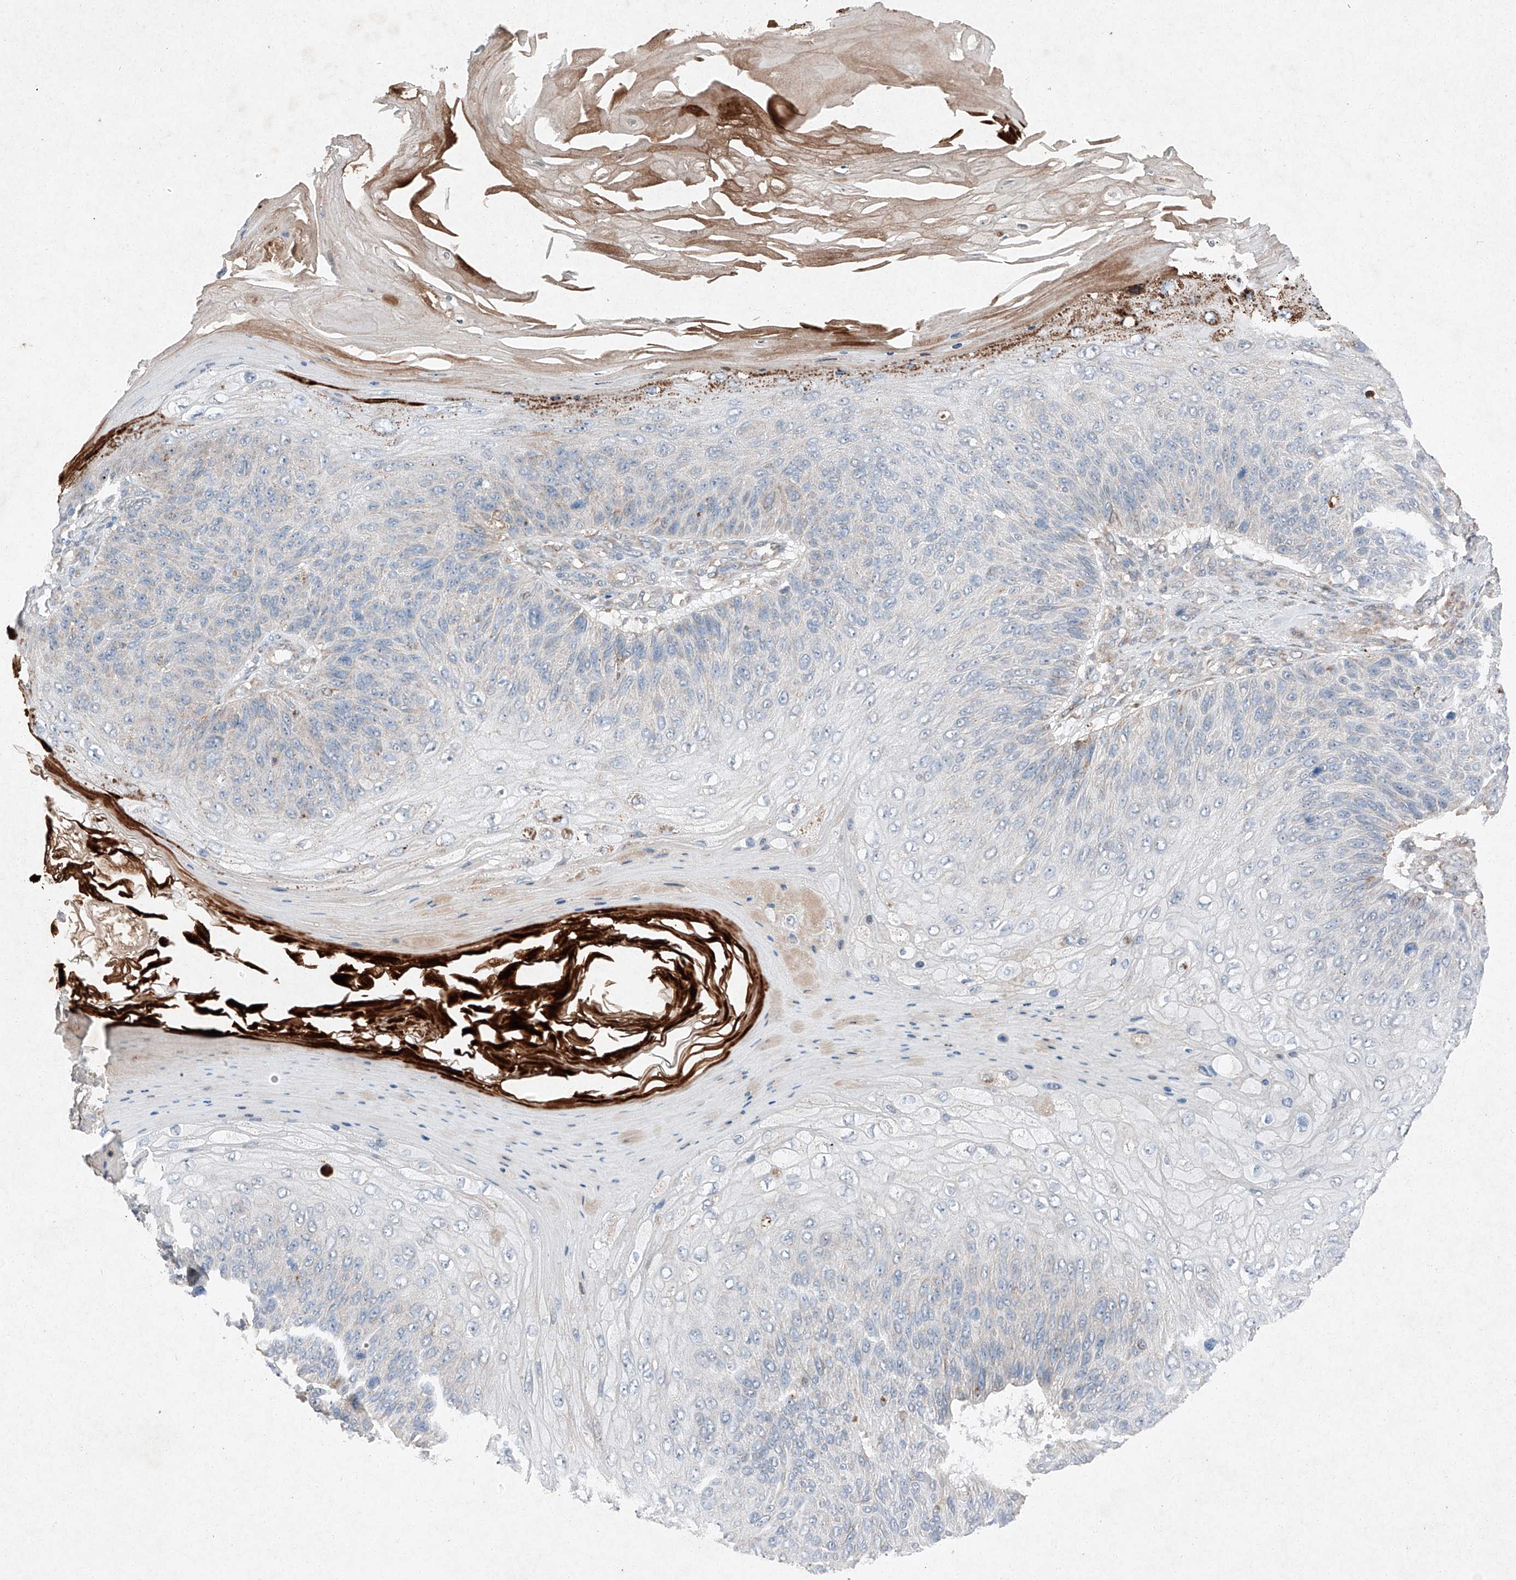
{"staining": {"intensity": "negative", "quantity": "none", "location": "none"}, "tissue": "skin cancer", "cell_type": "Tumor cells", "image_type": "cancer", "snomed": [{"axis": "morphology", "description": "Squamous cell carcinoma, NOS"}, {"axis": "topography", "description": "Skin"}], "caption": "Immunohistochemistry (IHC) photomicrograph of neoplastic tissue: human skin cancer (squamous cell carcinoma) stained with DAB (3,3'-diaminobenzidine) exhibits no significant protein positivity in tumor cells. Brightfield microscopy of IHC stained with DAB (brown) and hematoxylin (blue), captured at high magnification.", "gene": "RUSC1", "patient": {"sex": "female", "age": 88}}